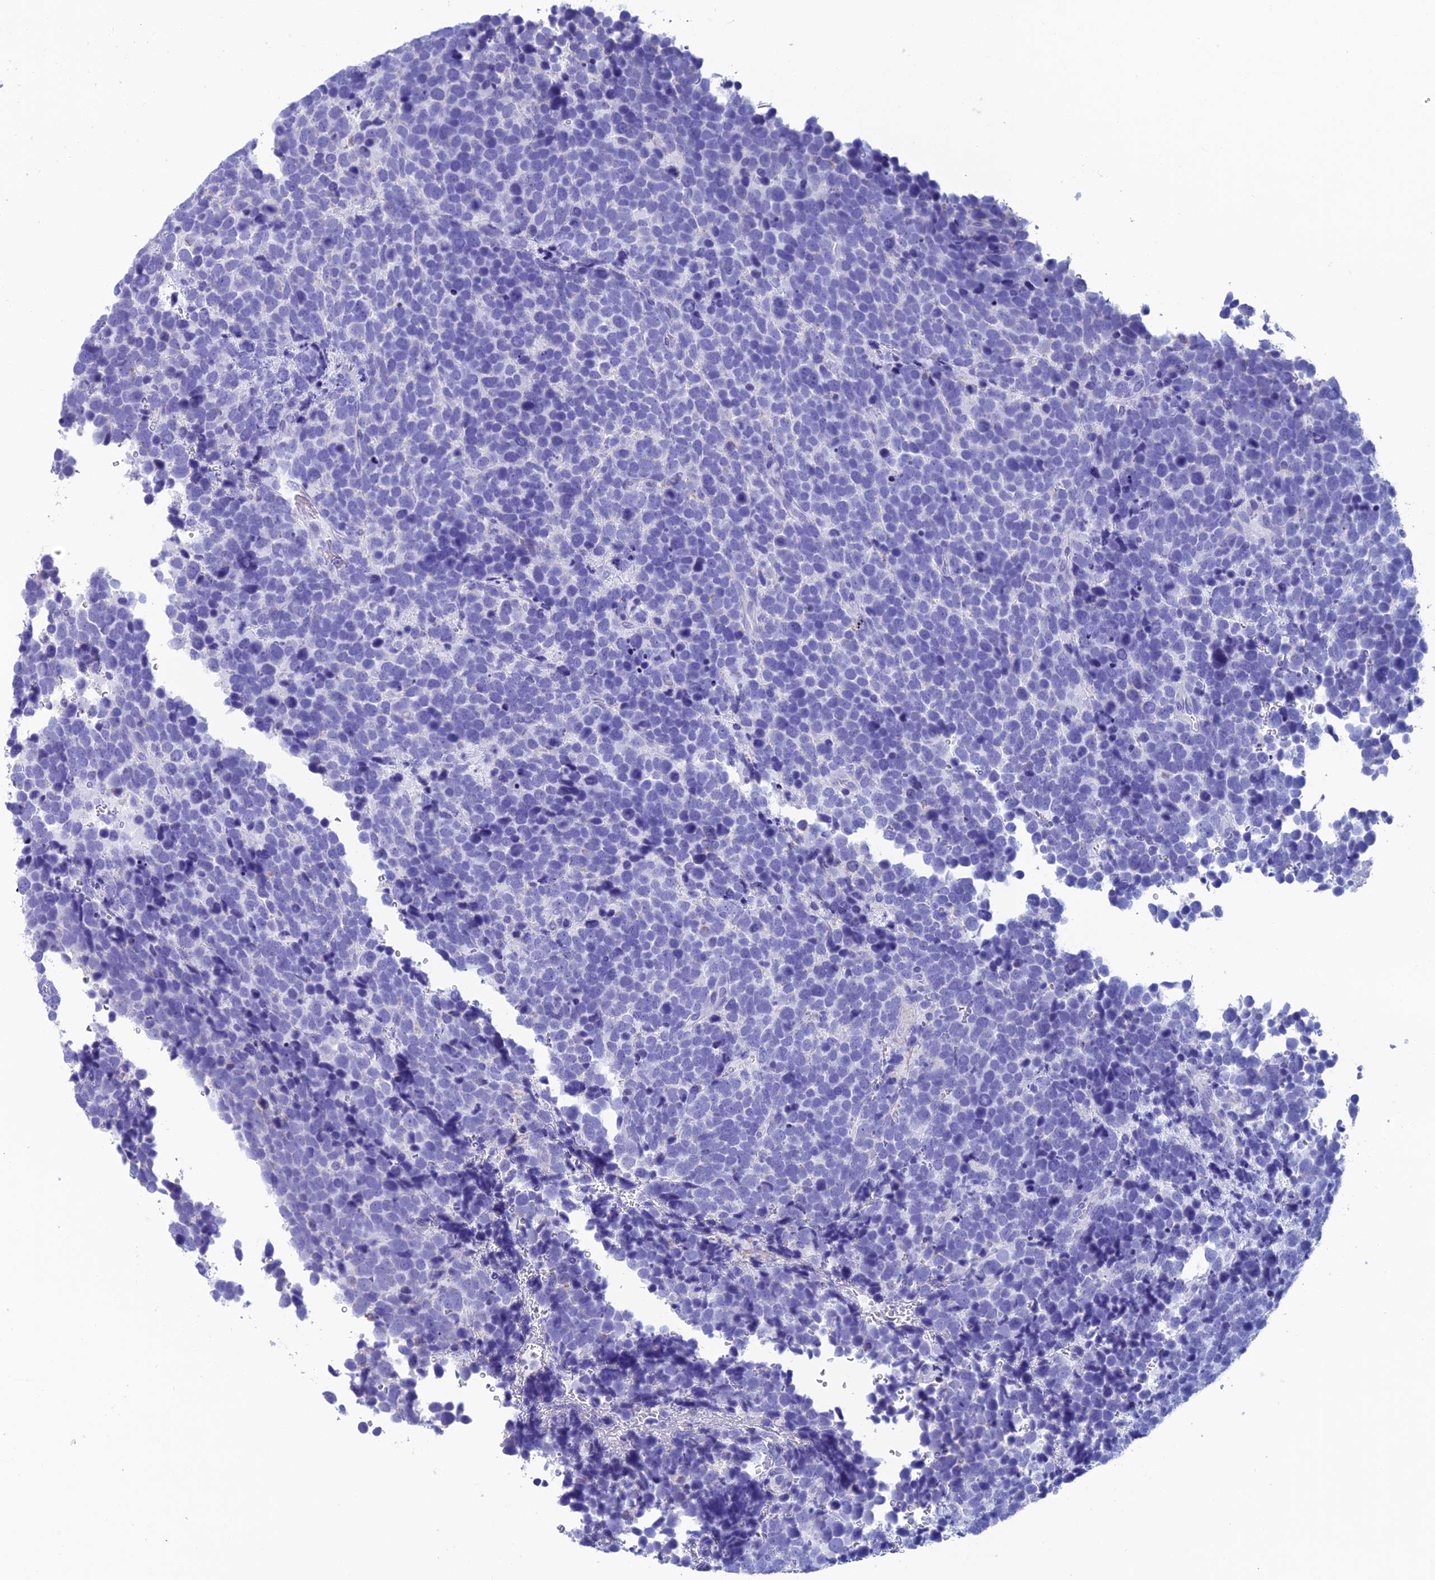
{"staining": {"intensity": "negative", "quantity": "none", "location": "none"}, "tissue": "urothelial cancer", "cell_type": "Tumor cells", "image_type": "cancer", "snomed": [{"axis": "morphology", "description": "Urothelial carcinoma, High grade"}, {"axis": "topography", "description": "Urinary bladder"}], "caption": "Immunohistochemical staining of high-grade urothelial carcinoma displays no significant expression in tumor cells.", "gene": "NXPE4", "patient": {"sex": "female", "age": 82}}